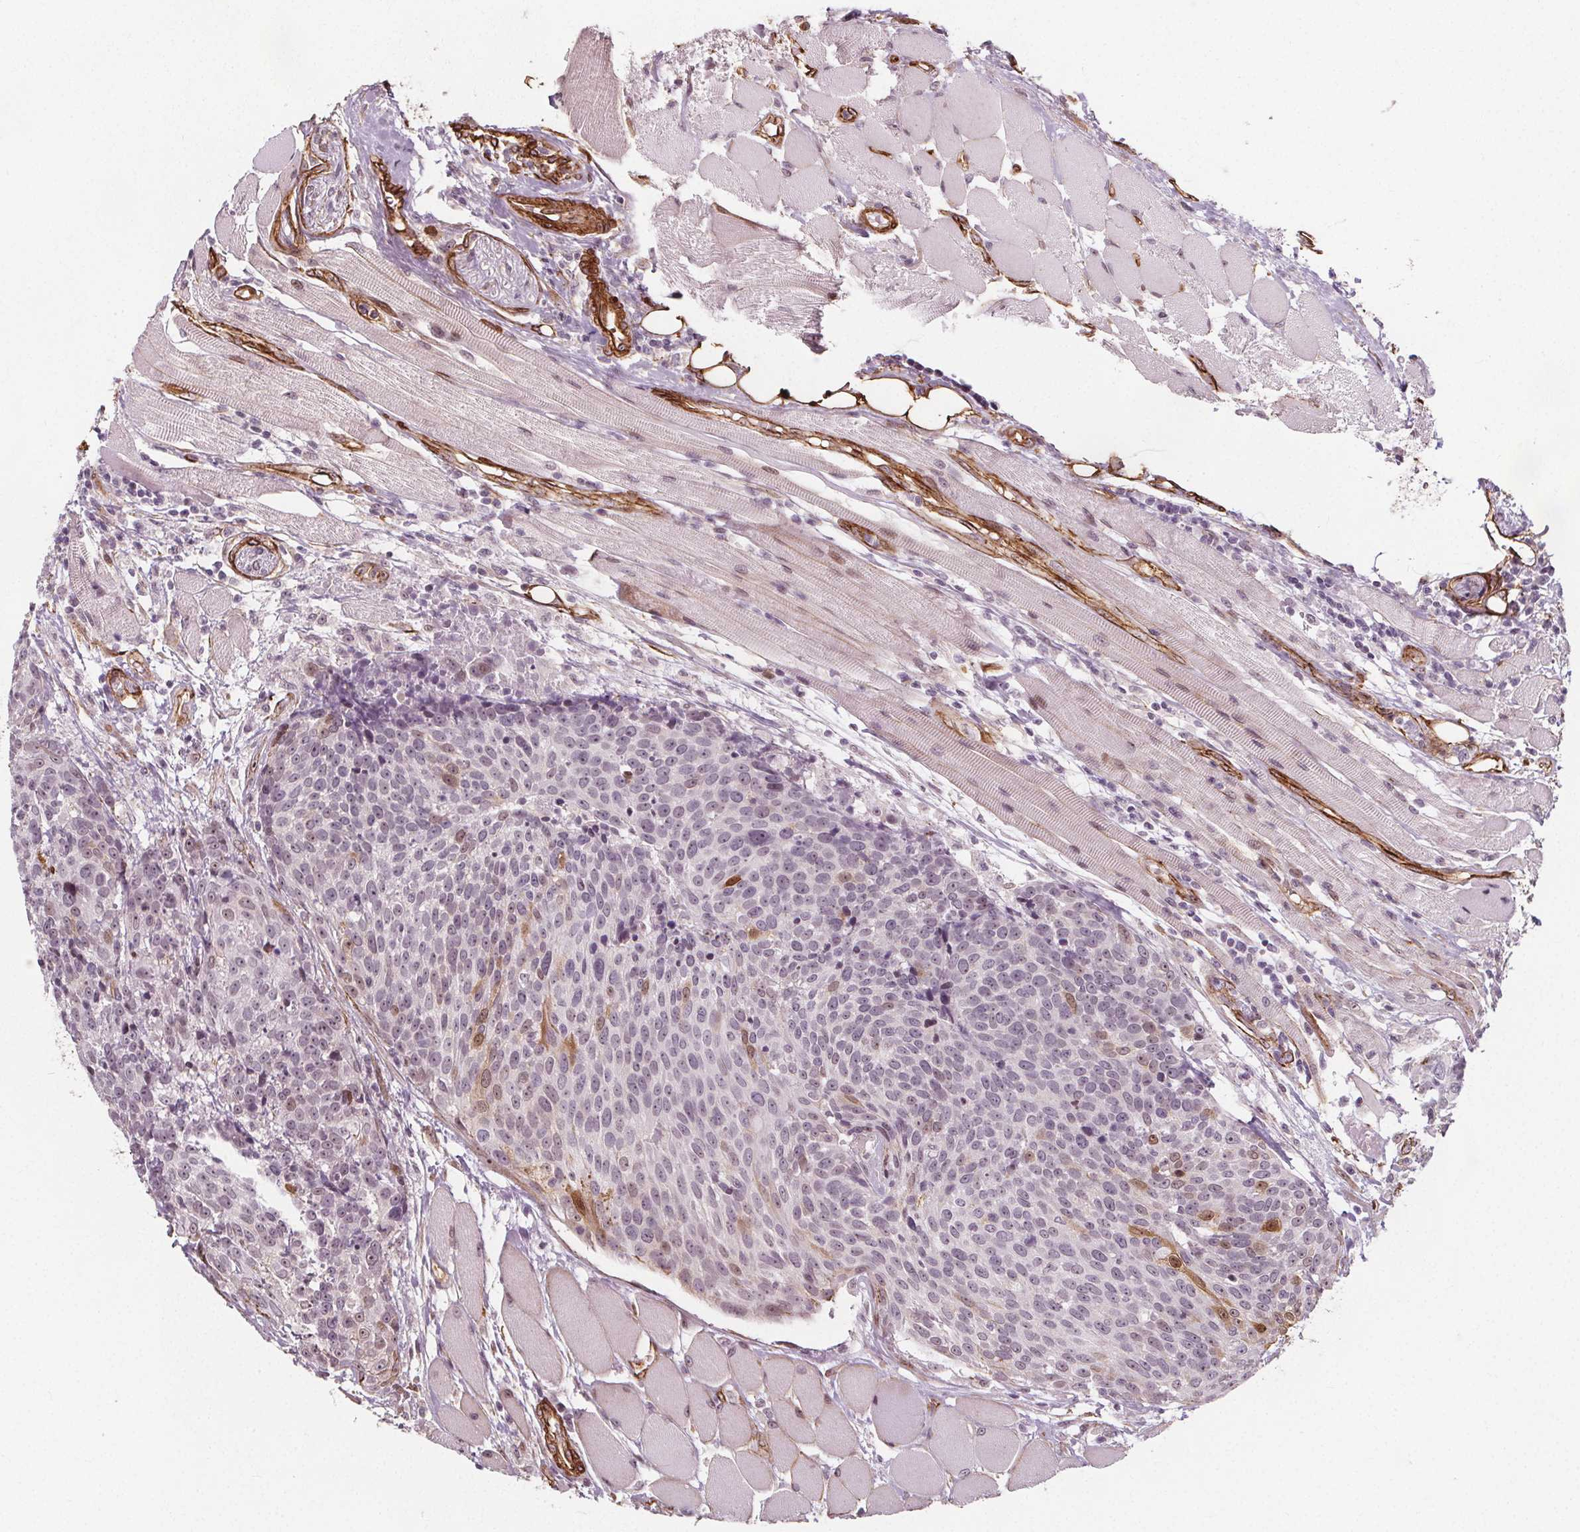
{"staining": {"intensity": "weak", "quantity": "<25%", "location": "nuclear"}, "tissue": "head and neck cancer", "cell_type": "Tumor cells", "image_type": "cancer", "snomed": [{"axis": "morphology", "description": "Squamous cell carcinoma, NOS"}, {"axis": "topography", "description": "Oral tissue"}, {"axis": "topography", "description": "Head-Neck"}], "caption": "Head and neck squamous cell carcinoma was stained to show a protein in brown. There is no significant expression in tumor cells.", "gene": "HAS1", "patient": {"sex": "male", "age": 64}}